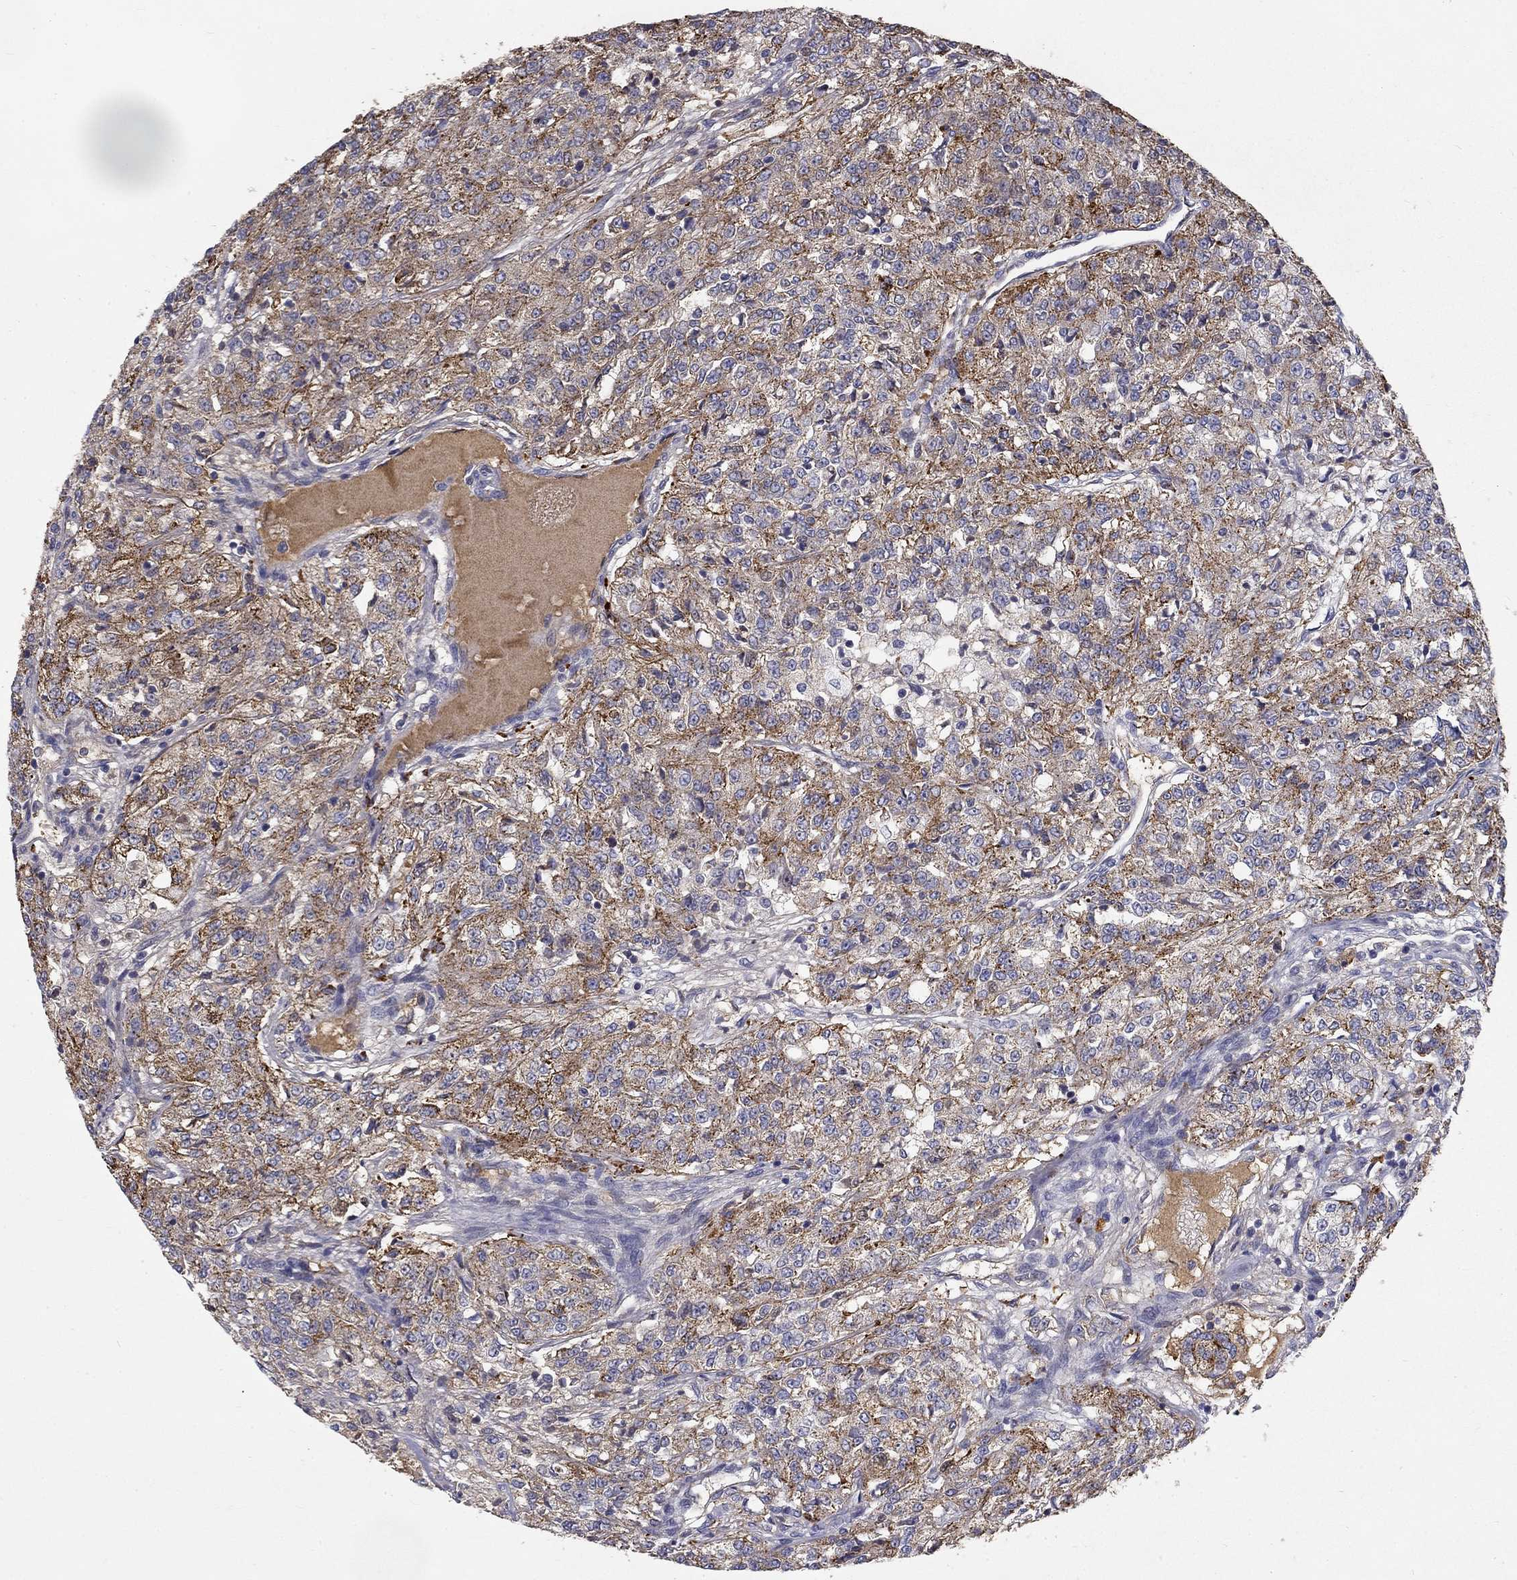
{"staining": {"intensity": "strong", "quantity": "25%-75%", "location": "cytoplasmic/membranous"}, "tissue": "renal cancer", "cell_type": "Tumor cells", "image_type": "cancer", "snomed": [{"axis": "morphology", "description": "Adenocarcinoma, NOS"}, {"axis": "topography", "description": "Kidney"}], "caption": "Strong cytoplasmic/membranous staining is seen in approximately 25%-75% of tumor cells in renal cancer (adenocarcinoma). Using DAB (3,3'-diaminobenzidine) (brown) and hematoxylin (blue) stains, captured at high magnification using brightfield microscopy.", "gene": "EPDR1", "patient": {"sex": "female", "age": 63}}